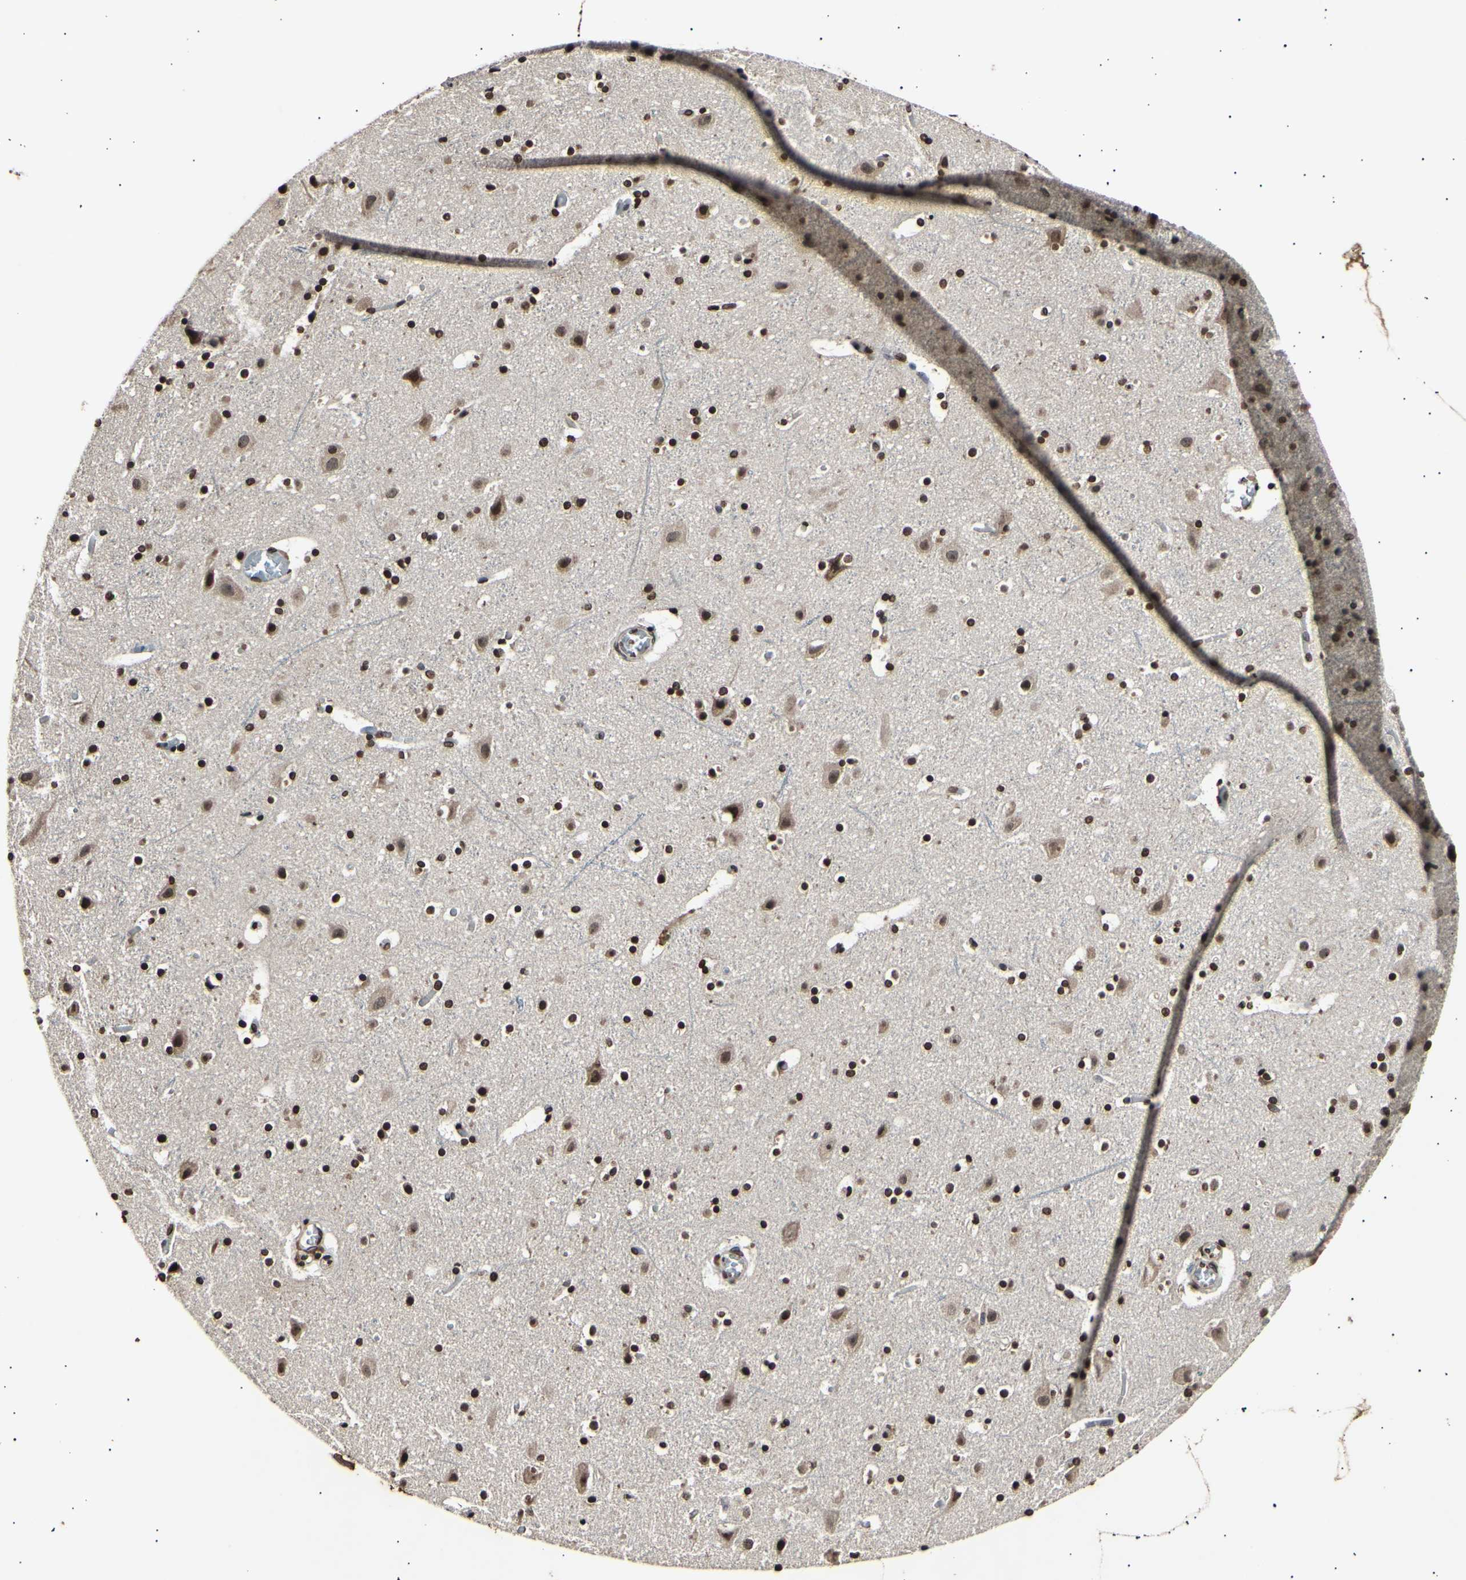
{"staining": {"intensity": "moderate", "quantity": ">75%", "location": "nuclear"}, "tissue": "cerebral cortex", "cell_type": "Endothelial cells", "image_type": "normal", "snomed": [{"axis": "morphology", "description": "Normal tissue, NOS"}, {"axis": "topography", "description": "Cerebral cortex"}], "caption": "This photomicrograph reveals unremarkable cerebral cortex stained with IHC to label a protein in brown. The nuclear of endothelial cells show moderate positivity for the protein. Nuclei are counter-stained blue.", "gene": "ANAPC7", "patient": {"sex": "male", "age": 45}}